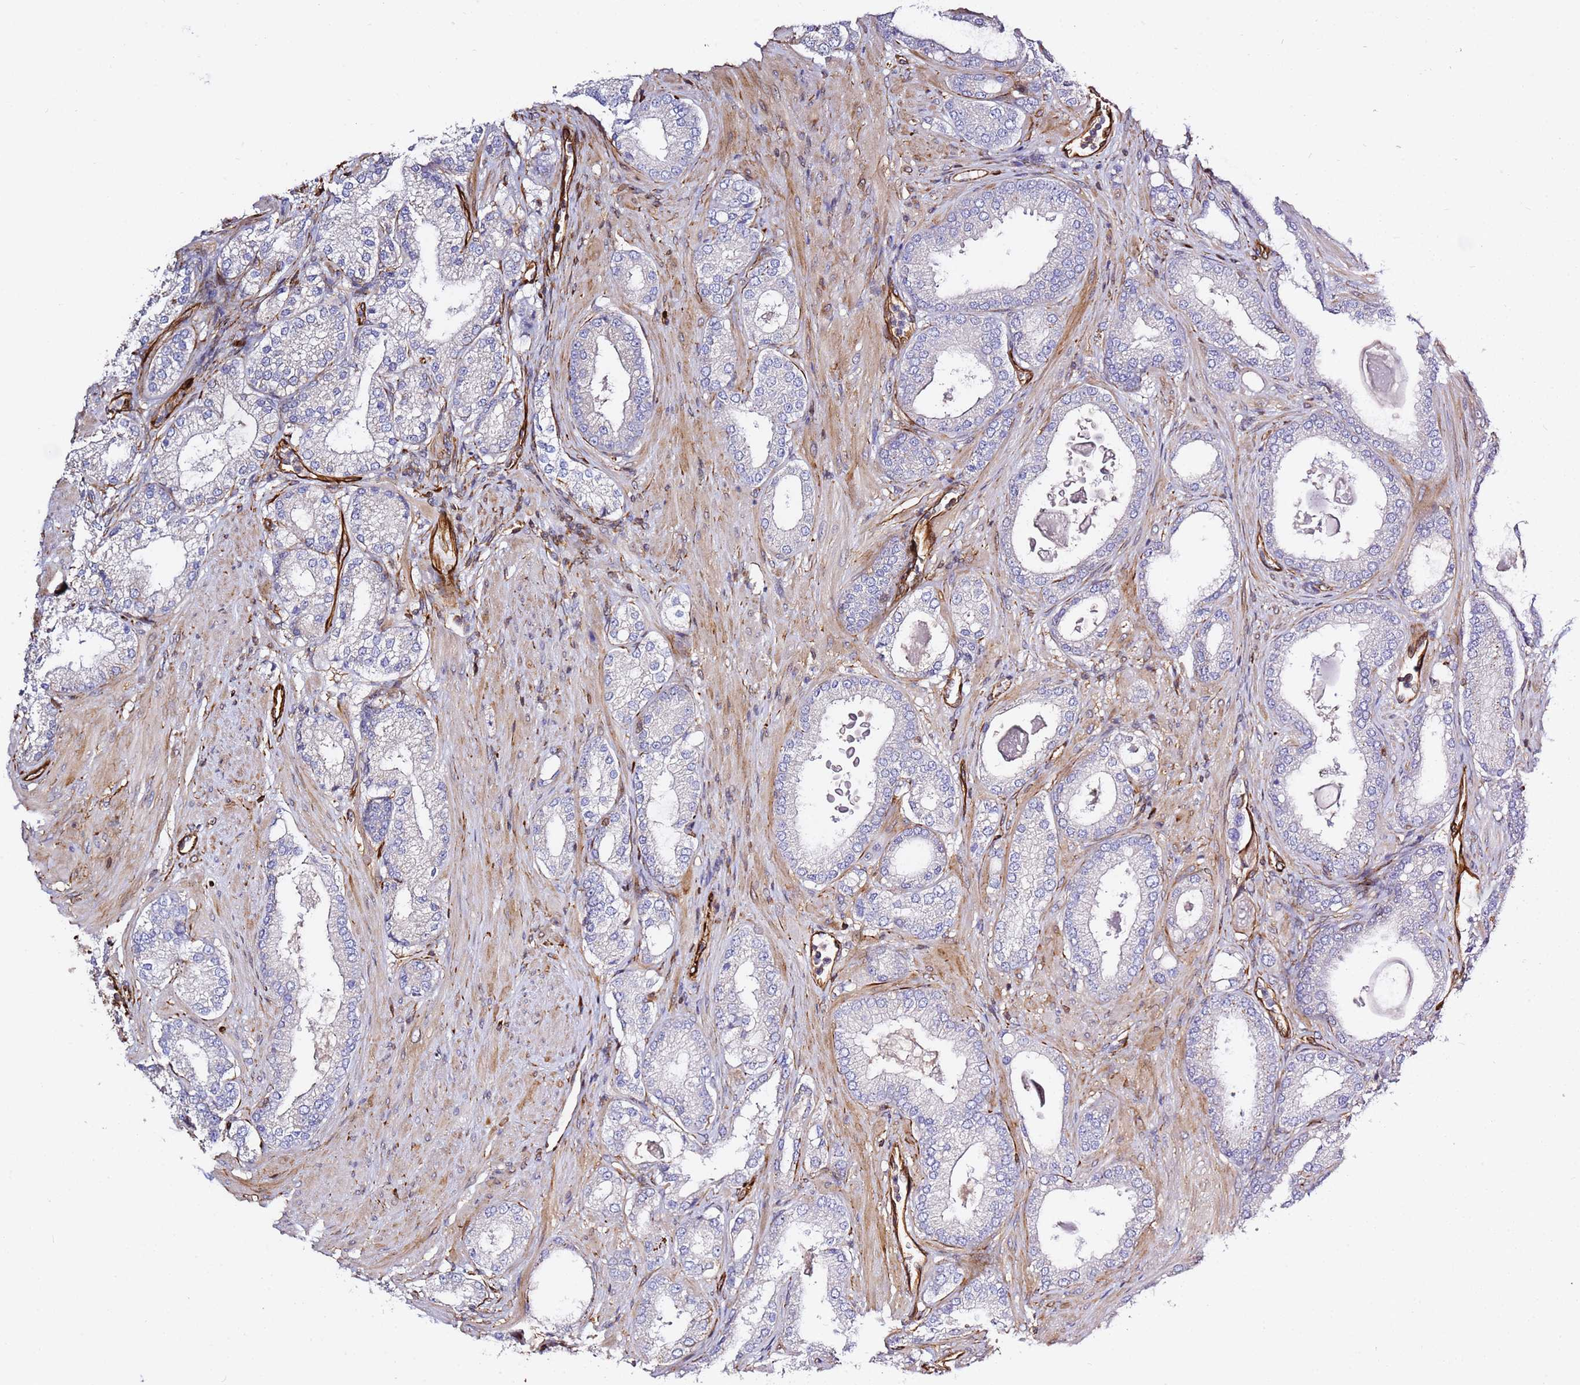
{"staining": {"intensity": "negative", "quantity": "none", "location": "none"}, "tissue": "prostate cancer", "cell_type": "Tumor cells", "image_type": "cancer", "snomed": [{"axis": "morphology", "description": "Adenocarcinoma, Low grade"}, {"axis": "topography", "description": "Prostate"}], "caption": "This is a histopathology image of immunohistochemistry staining of prostate cancer, which shows no staining in tumor cells.", "gene": "MRGPRE", "patient": {"sex": "male", "age": 59}}